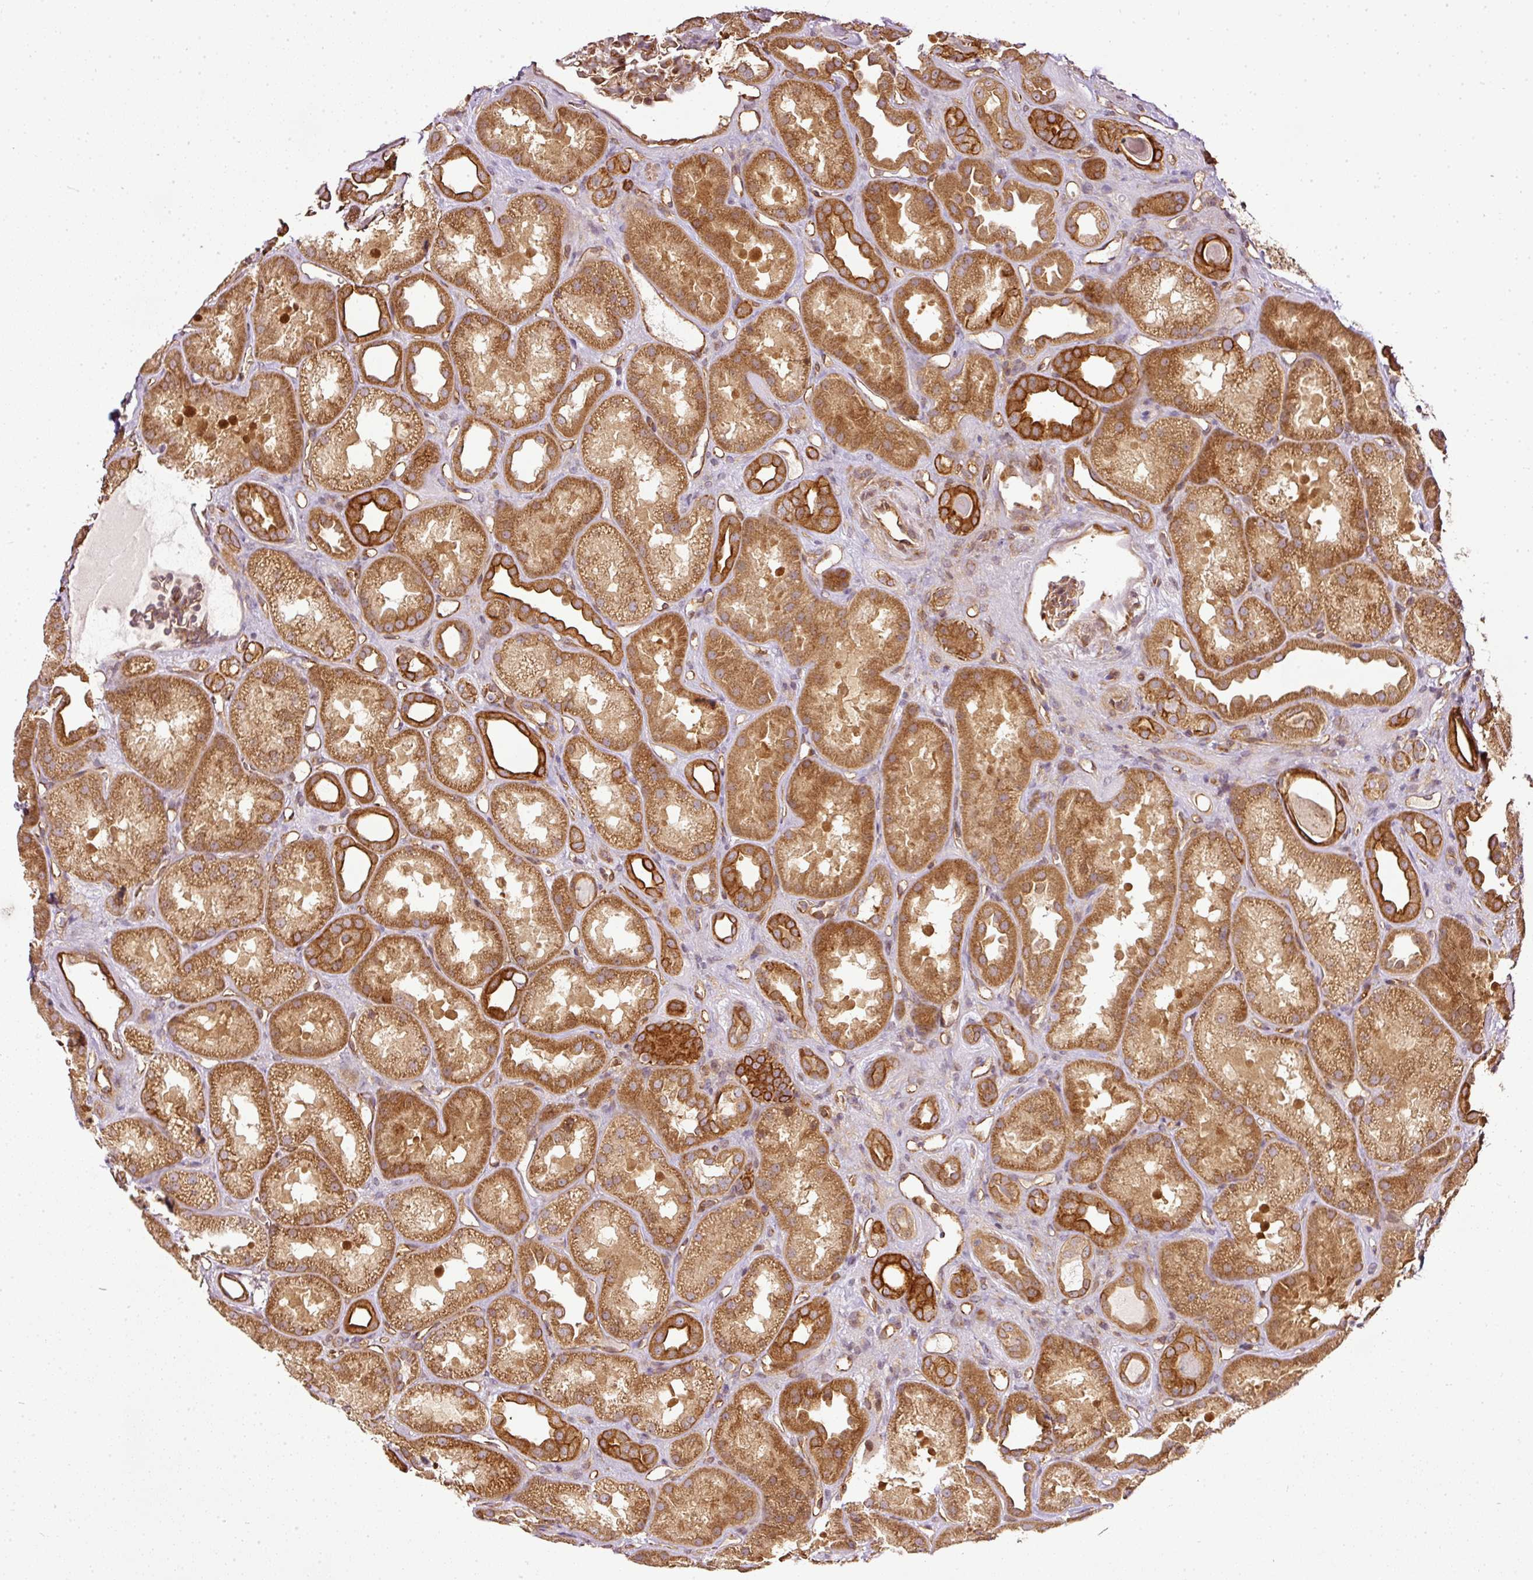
{"staining": {"intensity": "moderate", "quantity": "<25%", "location": "cytoplasmic/membranous"}, "tissue": "kidney", "cell_type": "Cells in glomeruli", "image_type": "normal", "snomed": [{"axis": "morphology", "description": "Normal tissue, NOS"}, {"axis": "topography", "description": "Kidney"}], "caption": "A low amount of moderate cytoplasmic/membranous staining is appreciated in about <25% of cells in glomeruli in benign kidney.", "gene": "MIF4GD", "patient": {"sex": "male", "age": 61}}